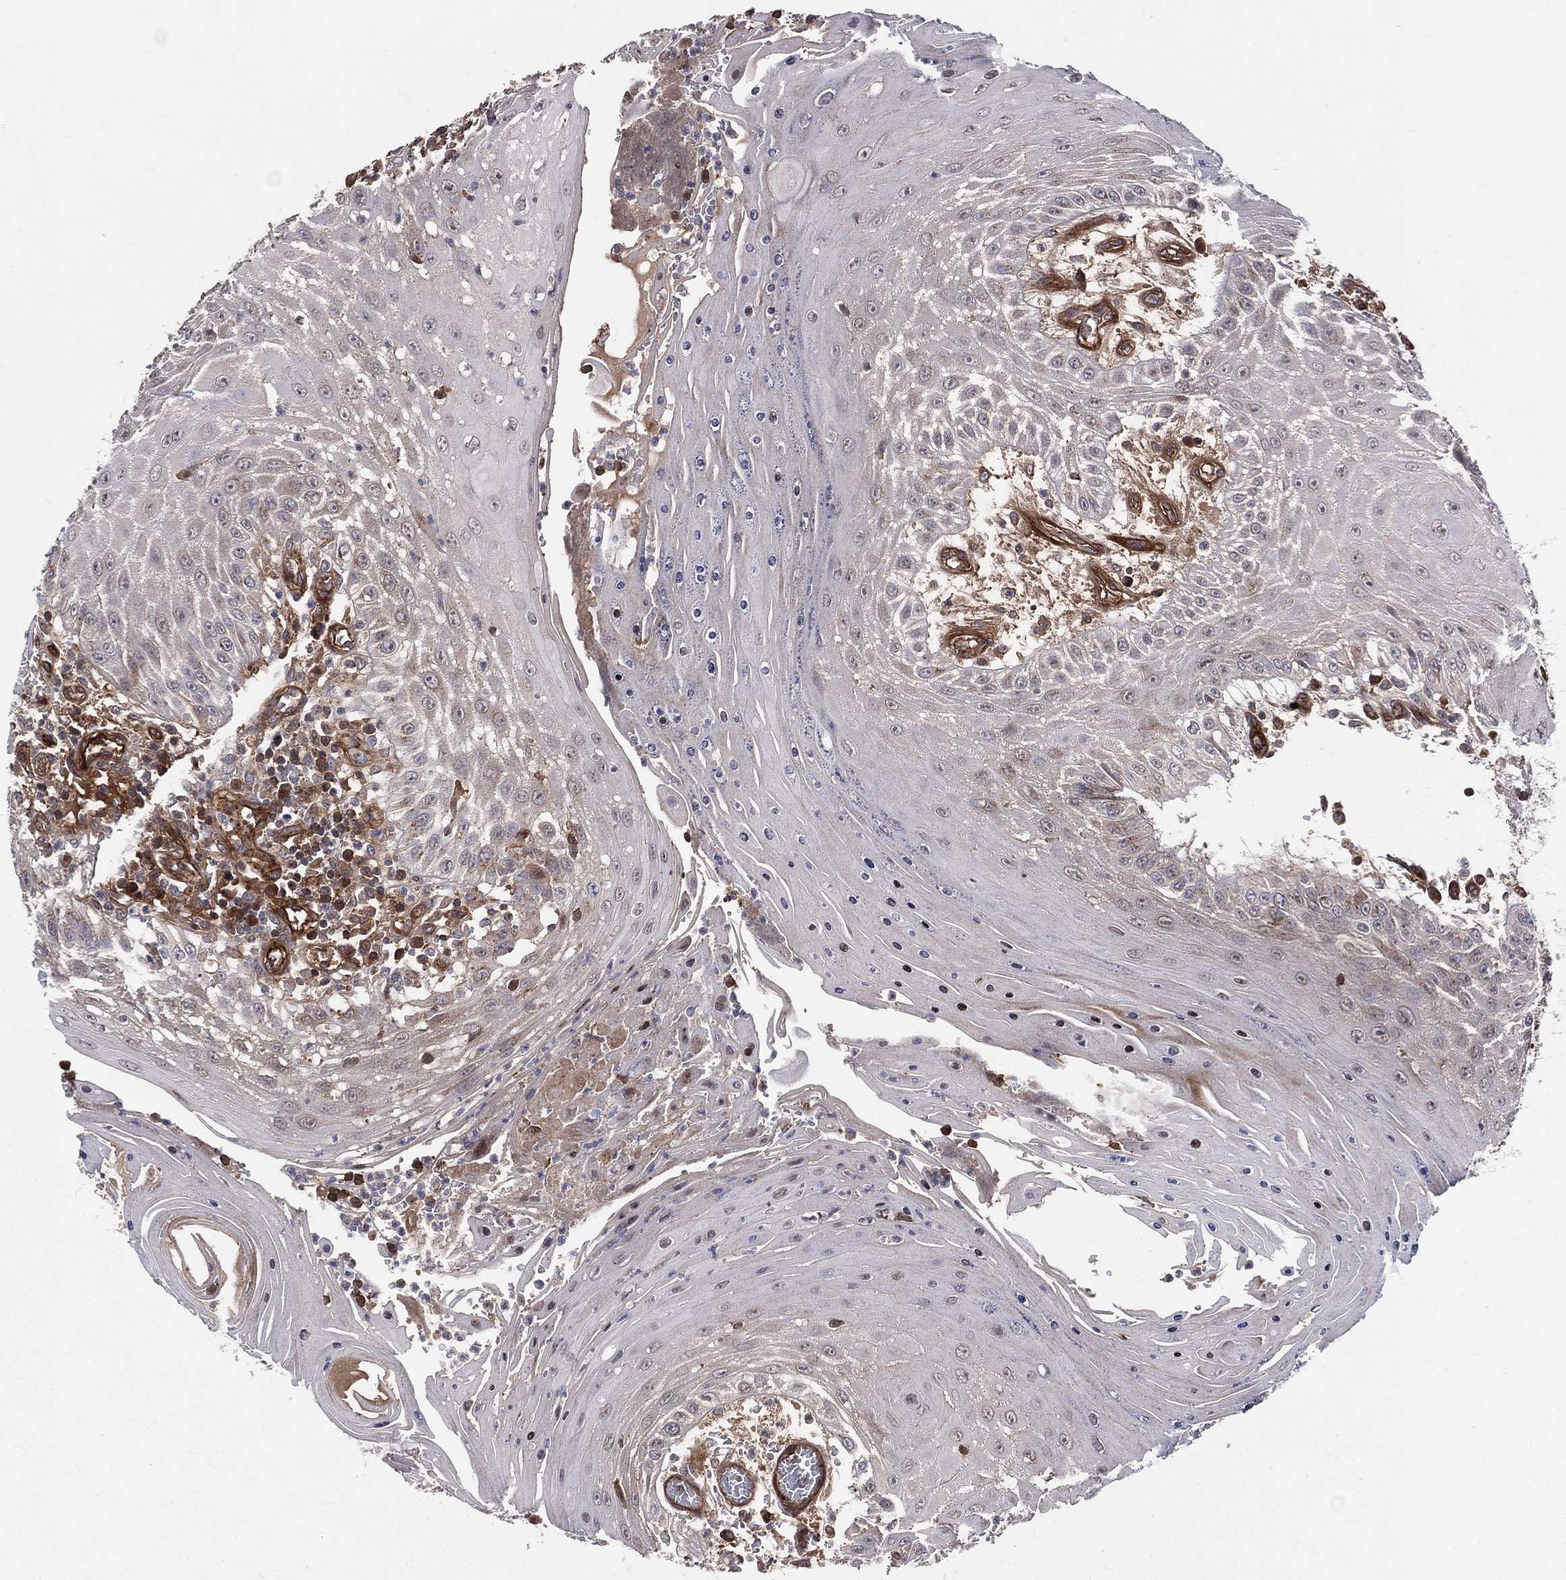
{"staining": {"intensity": "negative", "quantity": "none", "location": "none"}, "tissue": "head and neck cancer", "cell_type": "Tumor cells", "image_type": "cancer", "snomed": [{"axis": "morphology", "description": "Squamous cell carcinoma, NOS"}, {"axis": "topography", "description": "Oral tissue"}, {"axis": "topography", "description": "Head-Neck"}], "caption": "Human squamous cell carcinoma (head and neck) stained for a protein using immunohistochemistry (IHC) demonstrates no staining in tumor cells.", "gene": "ENTPD1", "patient": {"sex": "male", "age": 58}}